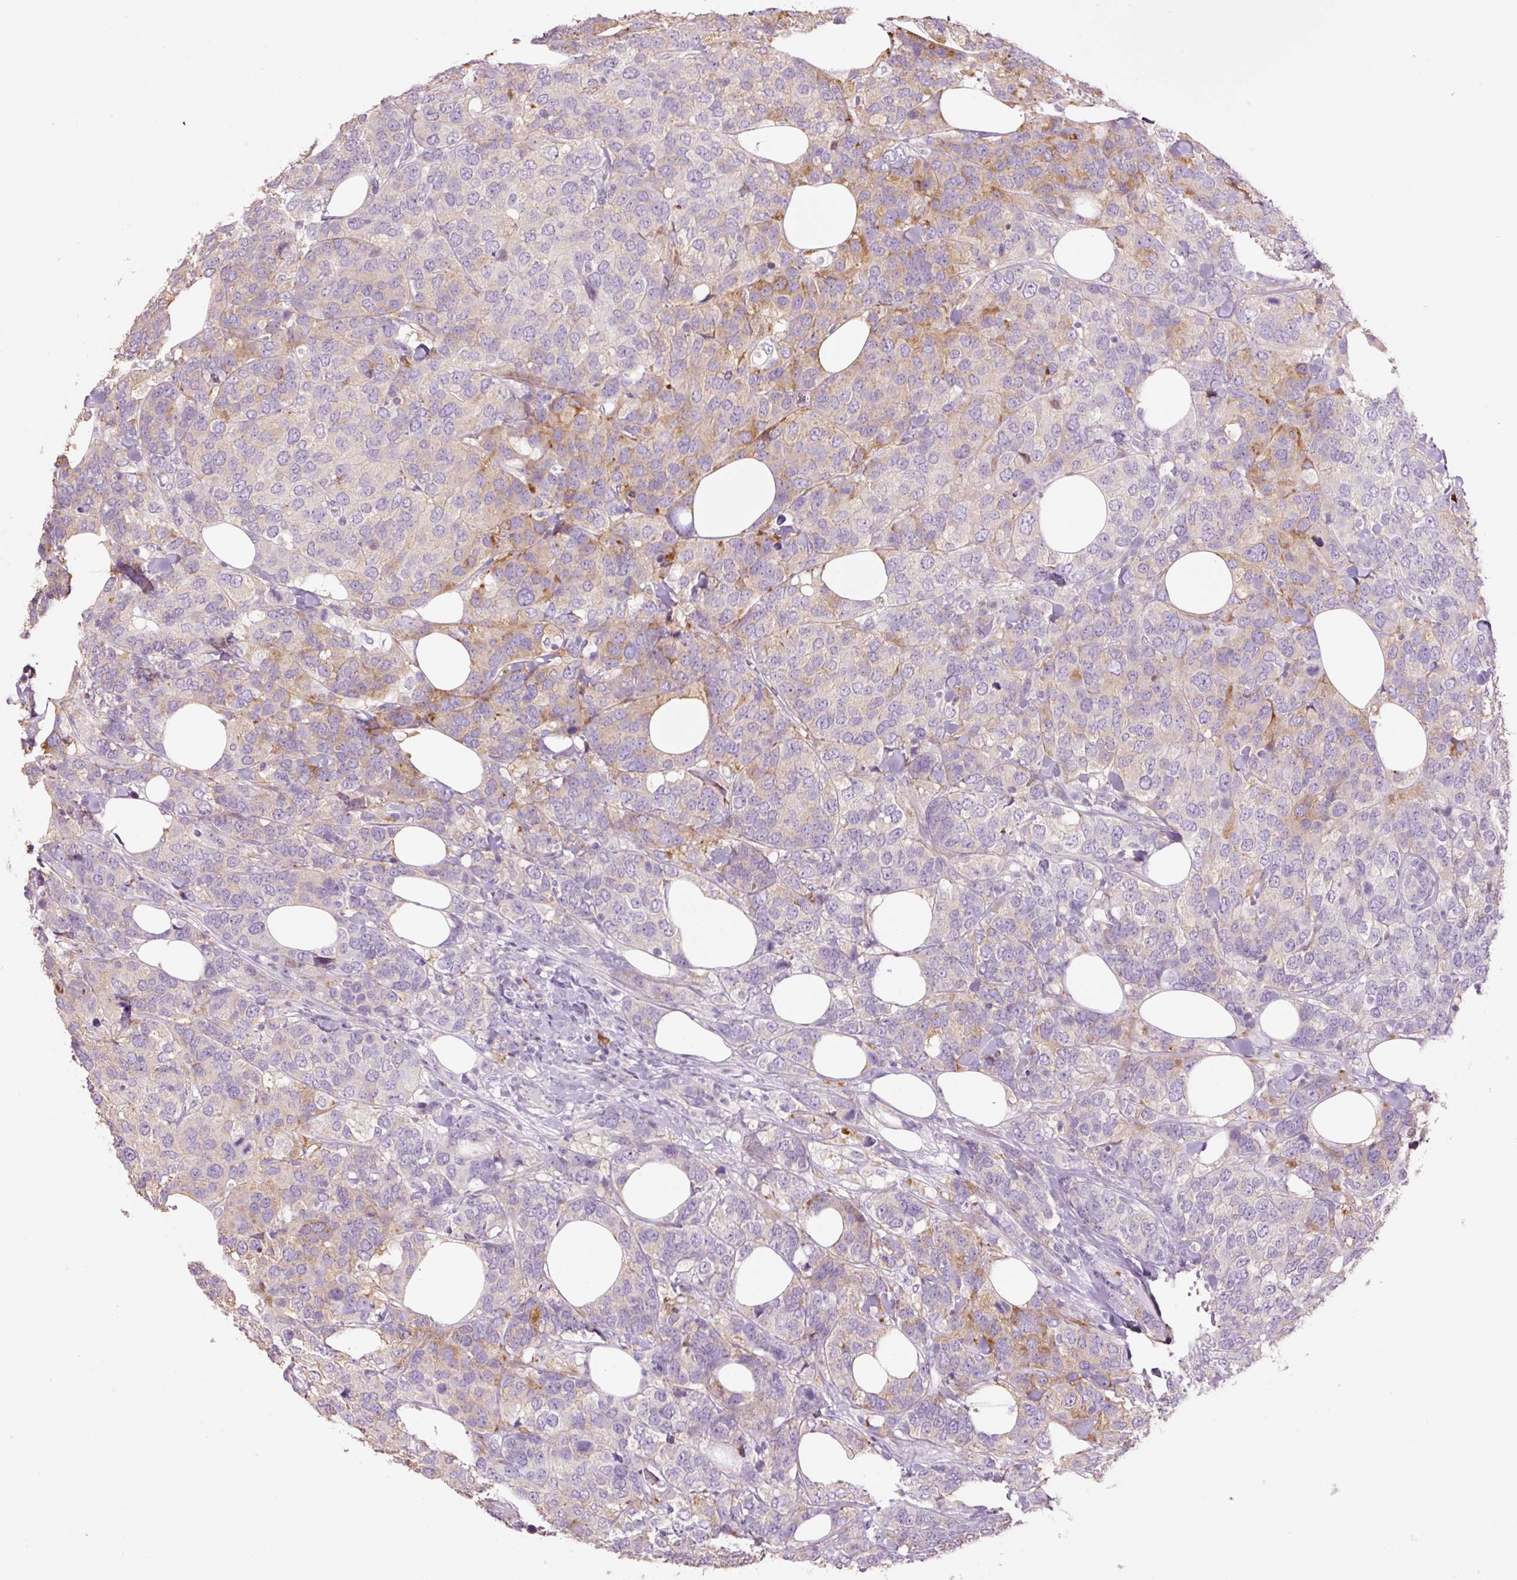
{"staining": {"intensity": "moderate", "quantity": "<25%", "location": "cytoplasmic/membranous"}, "tissue": "breast cancer", "cell_type": "Tumor cells", "image_type": "cancer", "snomed": [{"axis": "morphology", "description": "Lobular carcinoma"}, {"axis": "topography", "description": "Breast"}], "caption": "Lobular carcinoma (breast) stained with immunohistochemistry (IHC) reveals moderate cytoplasmic/membranous staining in about <25% of tumor cells. Immunohistochemistry stains the protein in brown and the nuclei are stained blue.", "gene": "HAX1", "patient": {"sex": "female", "age": 59}}